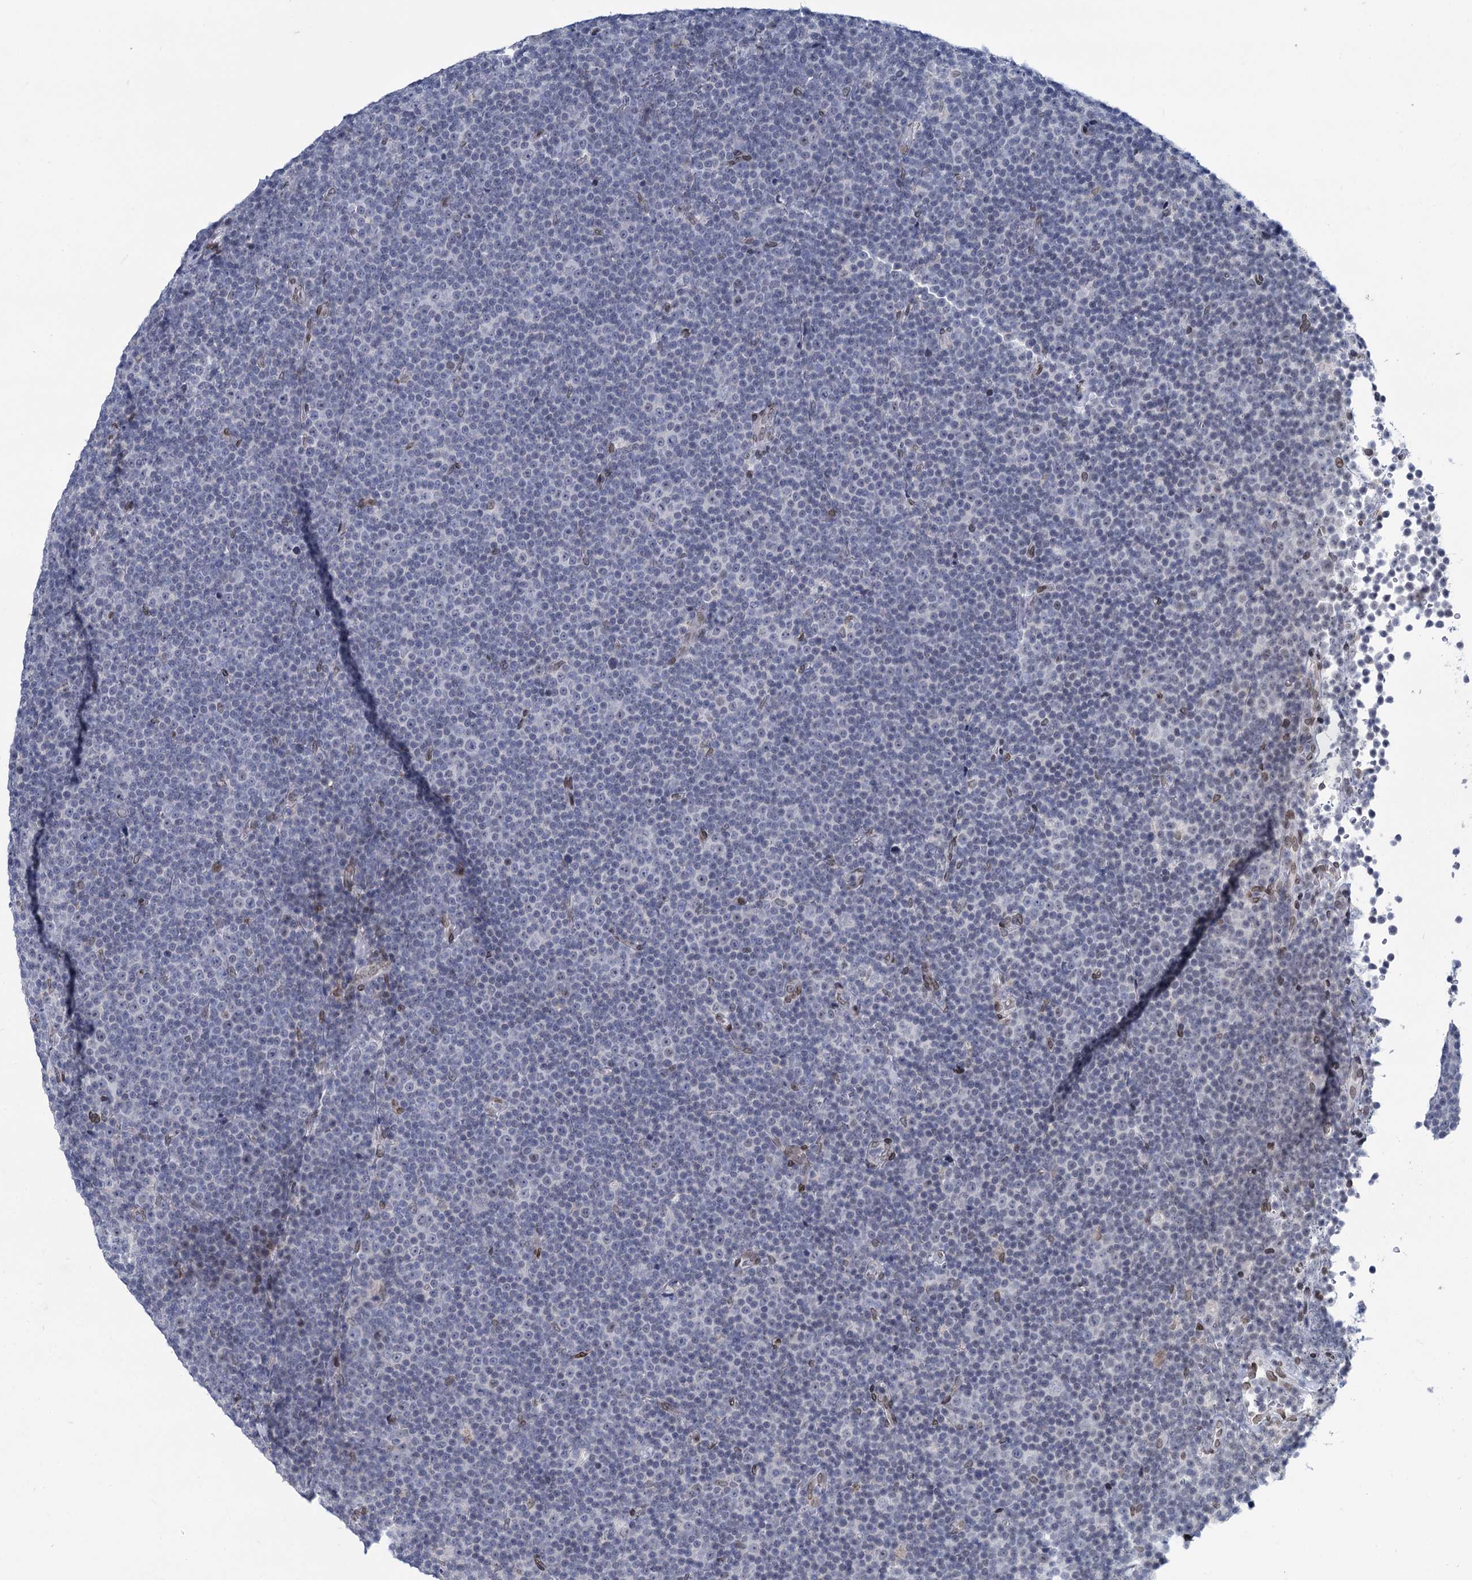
{"staining": {"intensity": "negative", "quantity": "none", "location": "none"}, "tissue": "lymphoma", "cell_type": "Tumor cells", "image_type": "cancer", "snomed": [{"axis": "morphology", "description": "Malignant lymphoma, non-Hodgkin's type, Low grade"}, {"axis": "topography", "description": "Lymph node"}], "caption": "IHC image of neoplastic tissue: human malignant lymphoma, non-Hodgkin's type (low-grade) stained with DAB (3,3'-diaminobenzidine) displays no significant protein expression in tumor cells.", "gene": "PRSS35", "patient": {"sex": "female", "age": 67}}